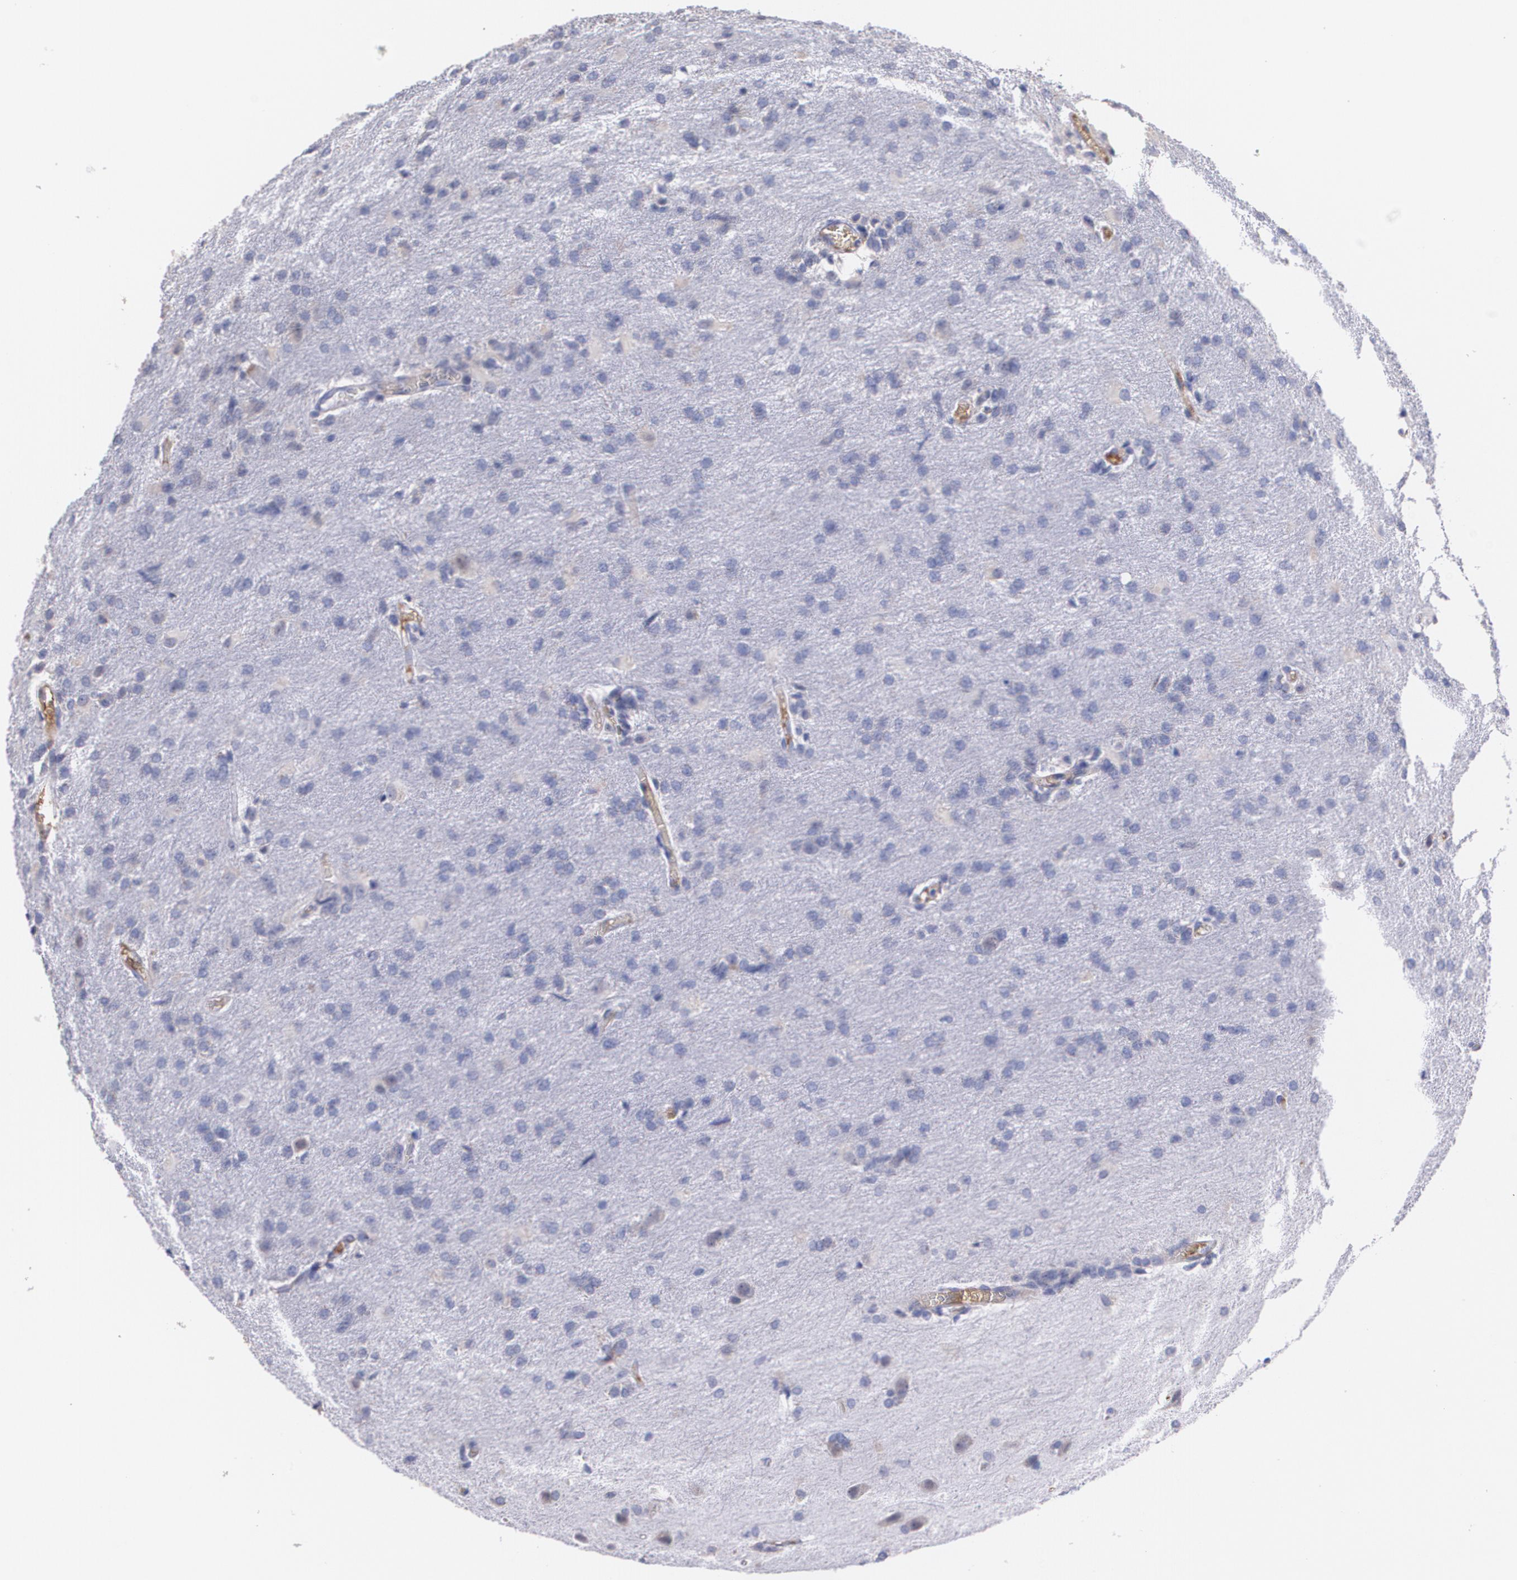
{"staining": {"intensity": "weak", "quantity": "<25%", "location": "cytoplasmic/membranous"}, "tissue": "glioma", "cell_type": "Tumor cells", "image_type": "cancer", "snomed": [{"axis": "morphology", "description": "Glioma, malignant, High grade"}, {"axis": "topography", "description": "Brain"}], "caption": "This is an IHC micrograph of human malignant glioma (high-grade). There is no positivity in tumor cells.", "gene": "AMBP", "patient": {"sex": "male", "age": 68}}